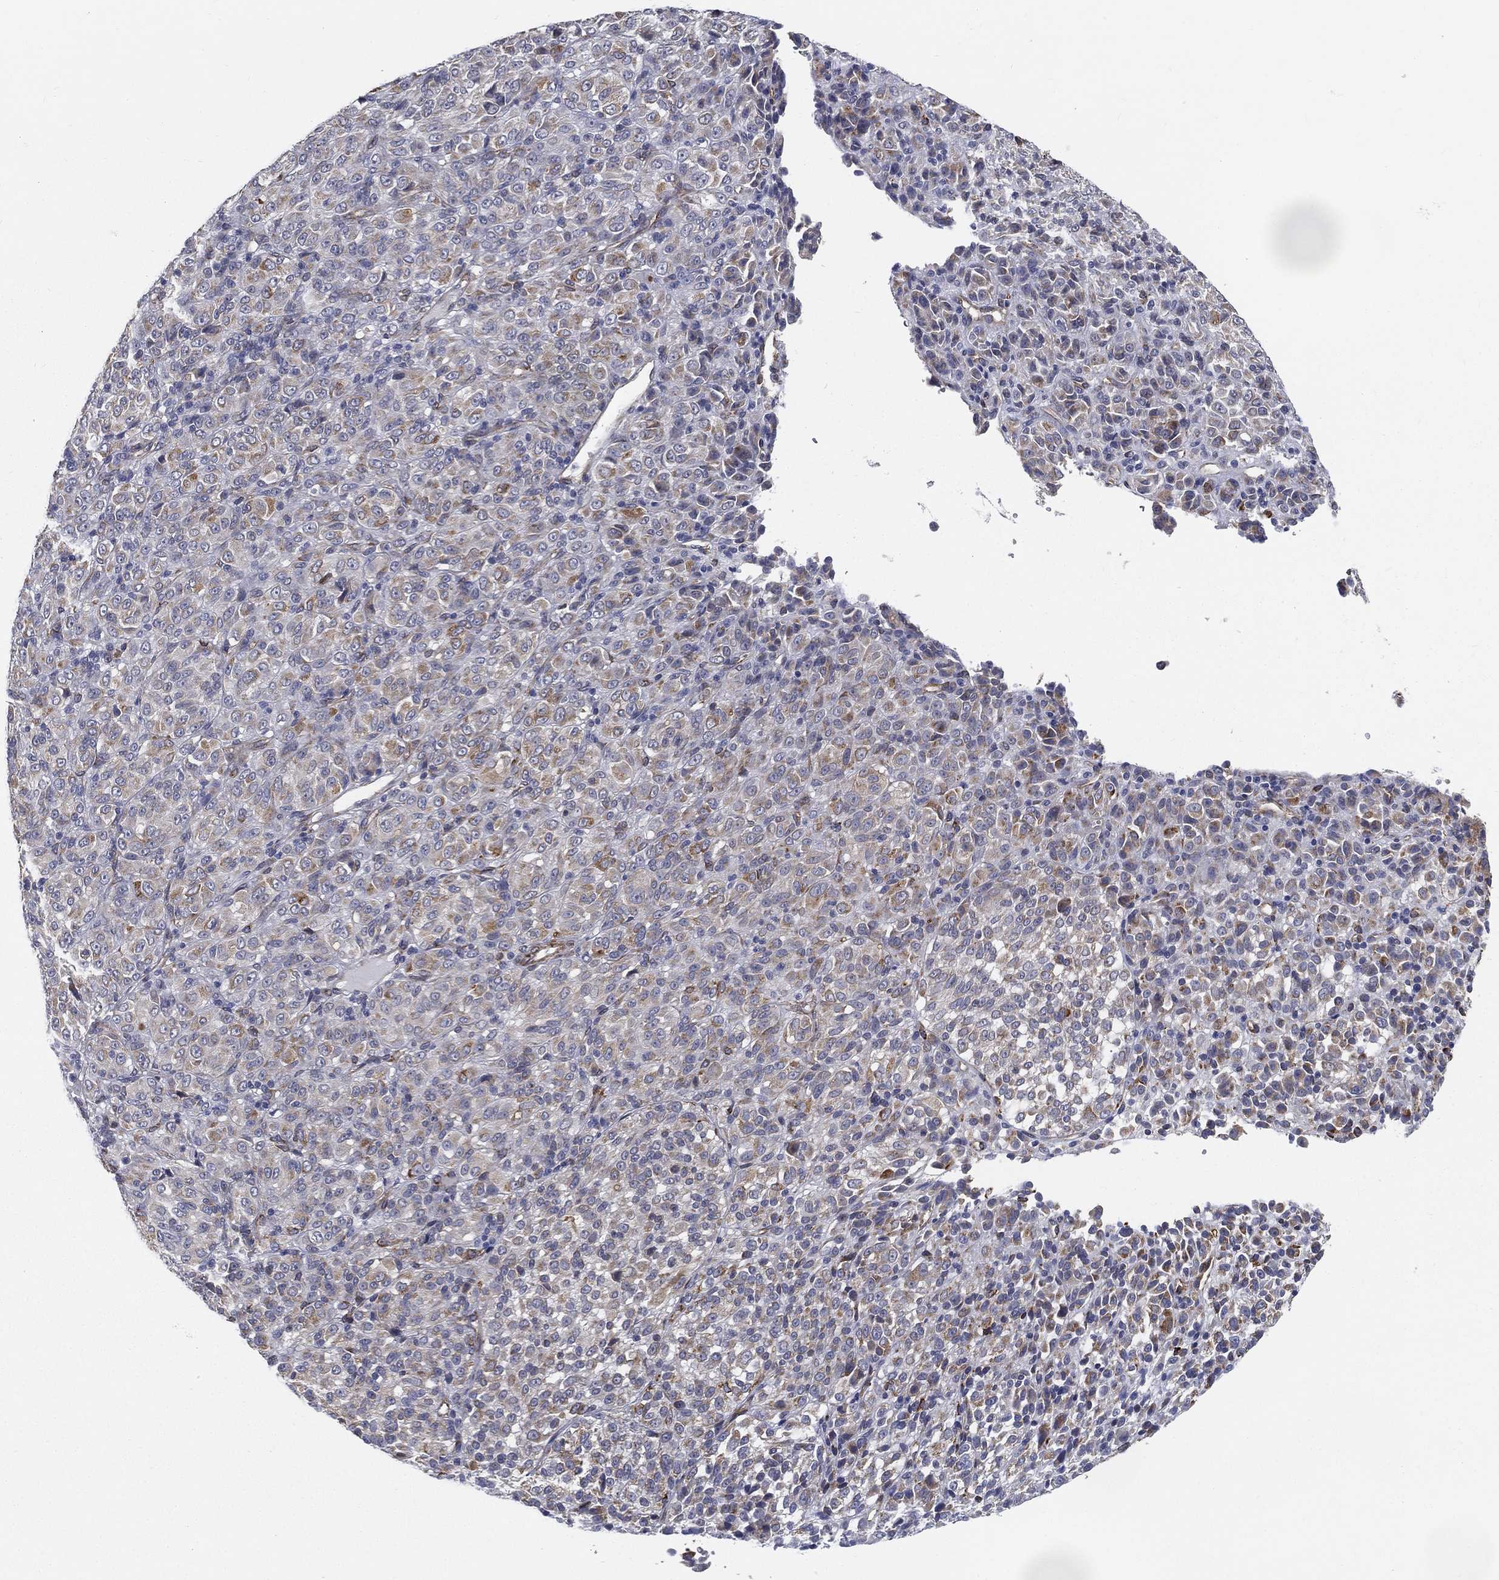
{"staining": {"intensity": "weak", "quantity": "25%-75%", "location": "cytoplasmic/membranous"}, "tissue": "melanoma", "cell_type": "Tumor cells", "image_type": "cancer", "snomed": [{"axis": "morphology", "description": "Malignant melanoma, Metastatic site"}, {"axis": "topography", "description": "Brain"}], "caption": "Weak cytoplasmic/membranous protein staining is present in about 25%-75% of tumor cells in melanoma.", "gene": "LRRC56", "patient": {"sex": "female", "age": 56}}